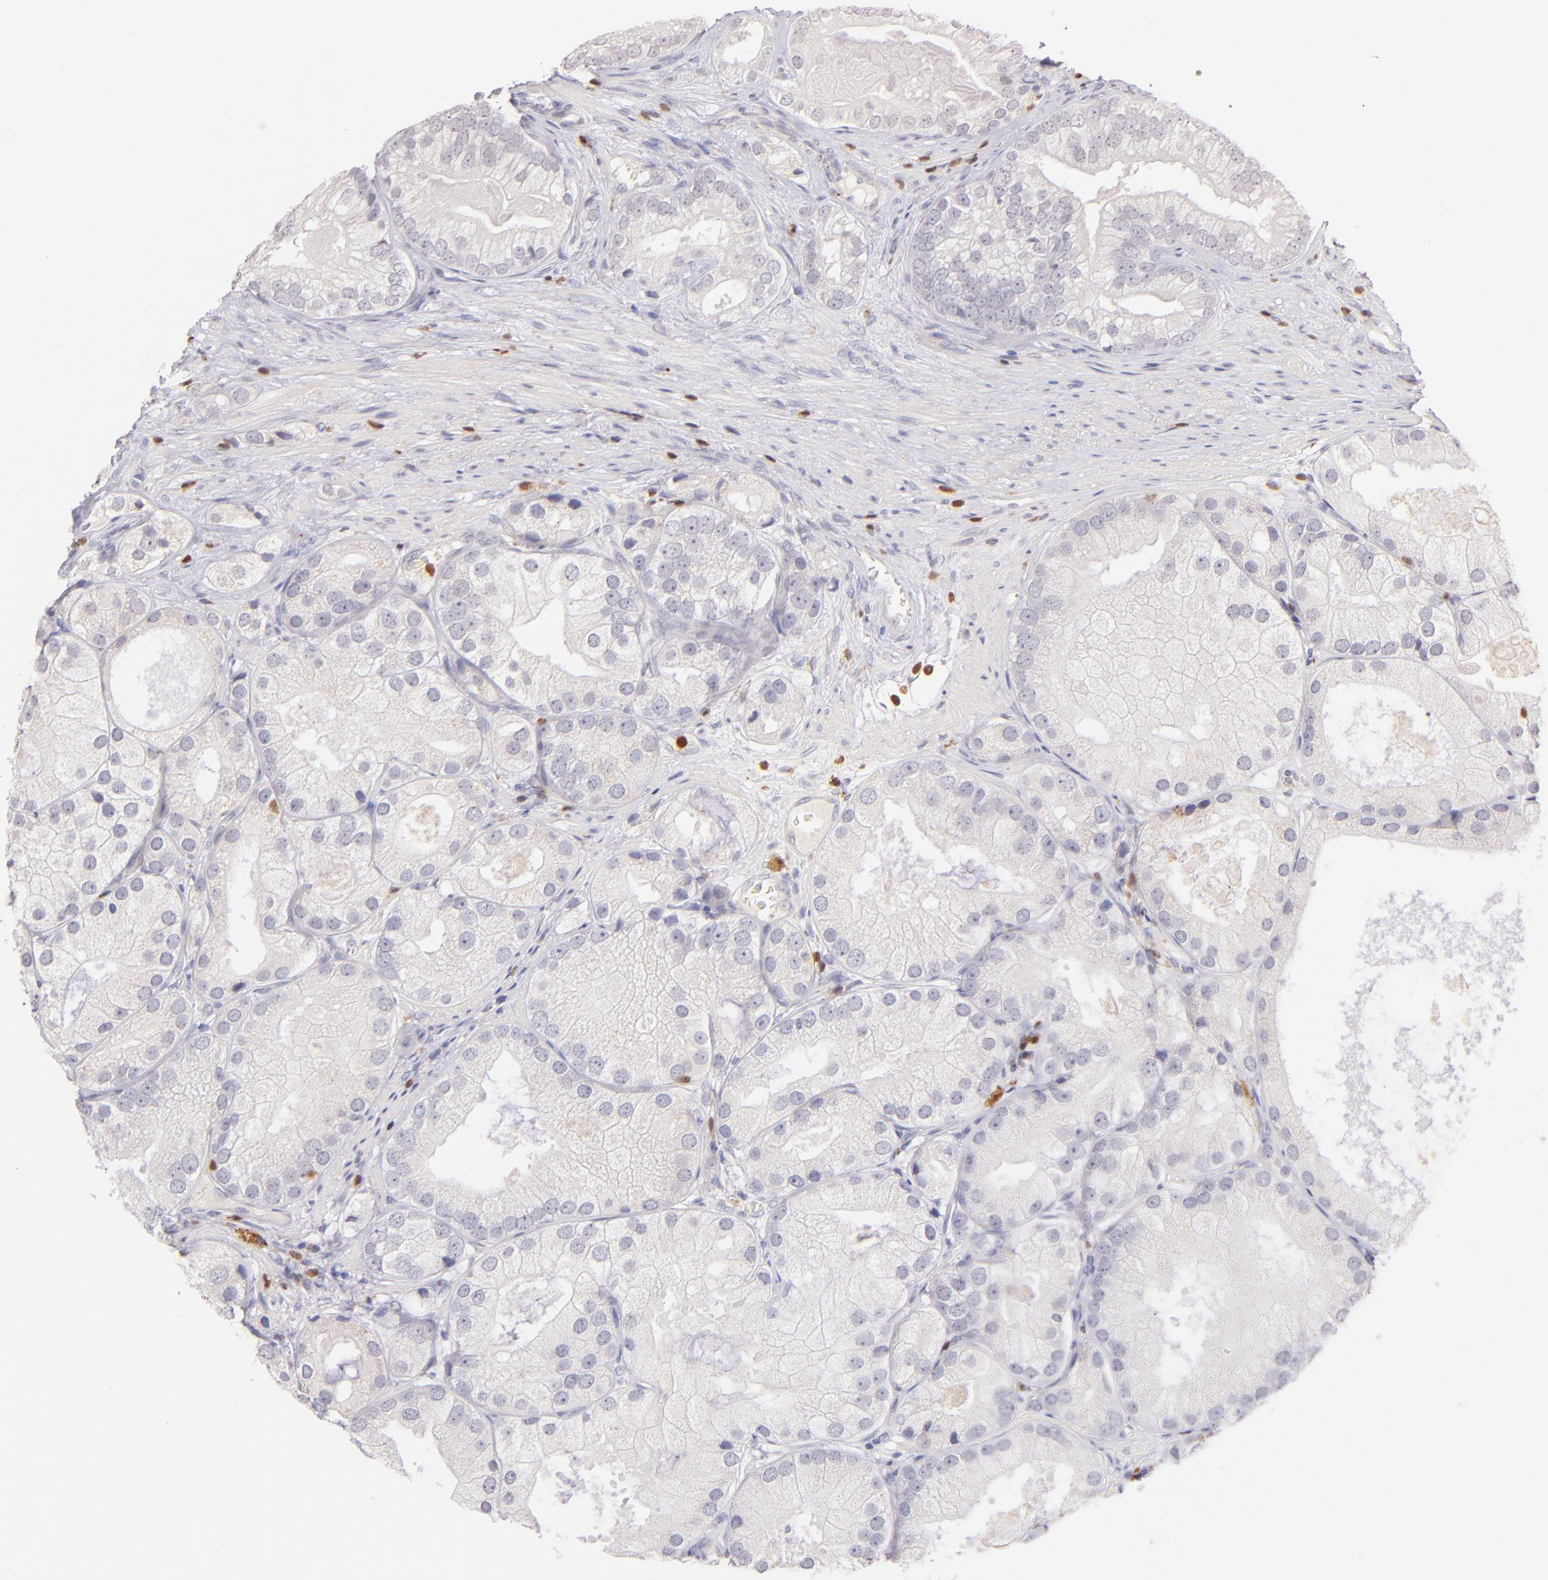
{"staining": {"intensity": "negative", "quantity": "none", "location": "none"}, "tissue": "prostate cancer", "cell_type": "Tumor cells", "image_type": "cancer", "snomed": [{"axis": "morphology", "description": "Adenocarcinoma, Low grade"}, {"axis": "topography", "description": "Prostate"}], "caption": "An immunohistochemistry (IHC) histopathology image of prostate cancer (low-grade adenocarcinoma) is shown. There is no staining in tumor cells of prostate cancer (low-grade adenocarcinoma). Brightfield microscopy of IHC stained with DAB (brown) and hematoxylin (blue), captured at high magnification.", "gene": "ZAP70", "patient": {"sex": "male", "age": 69}}